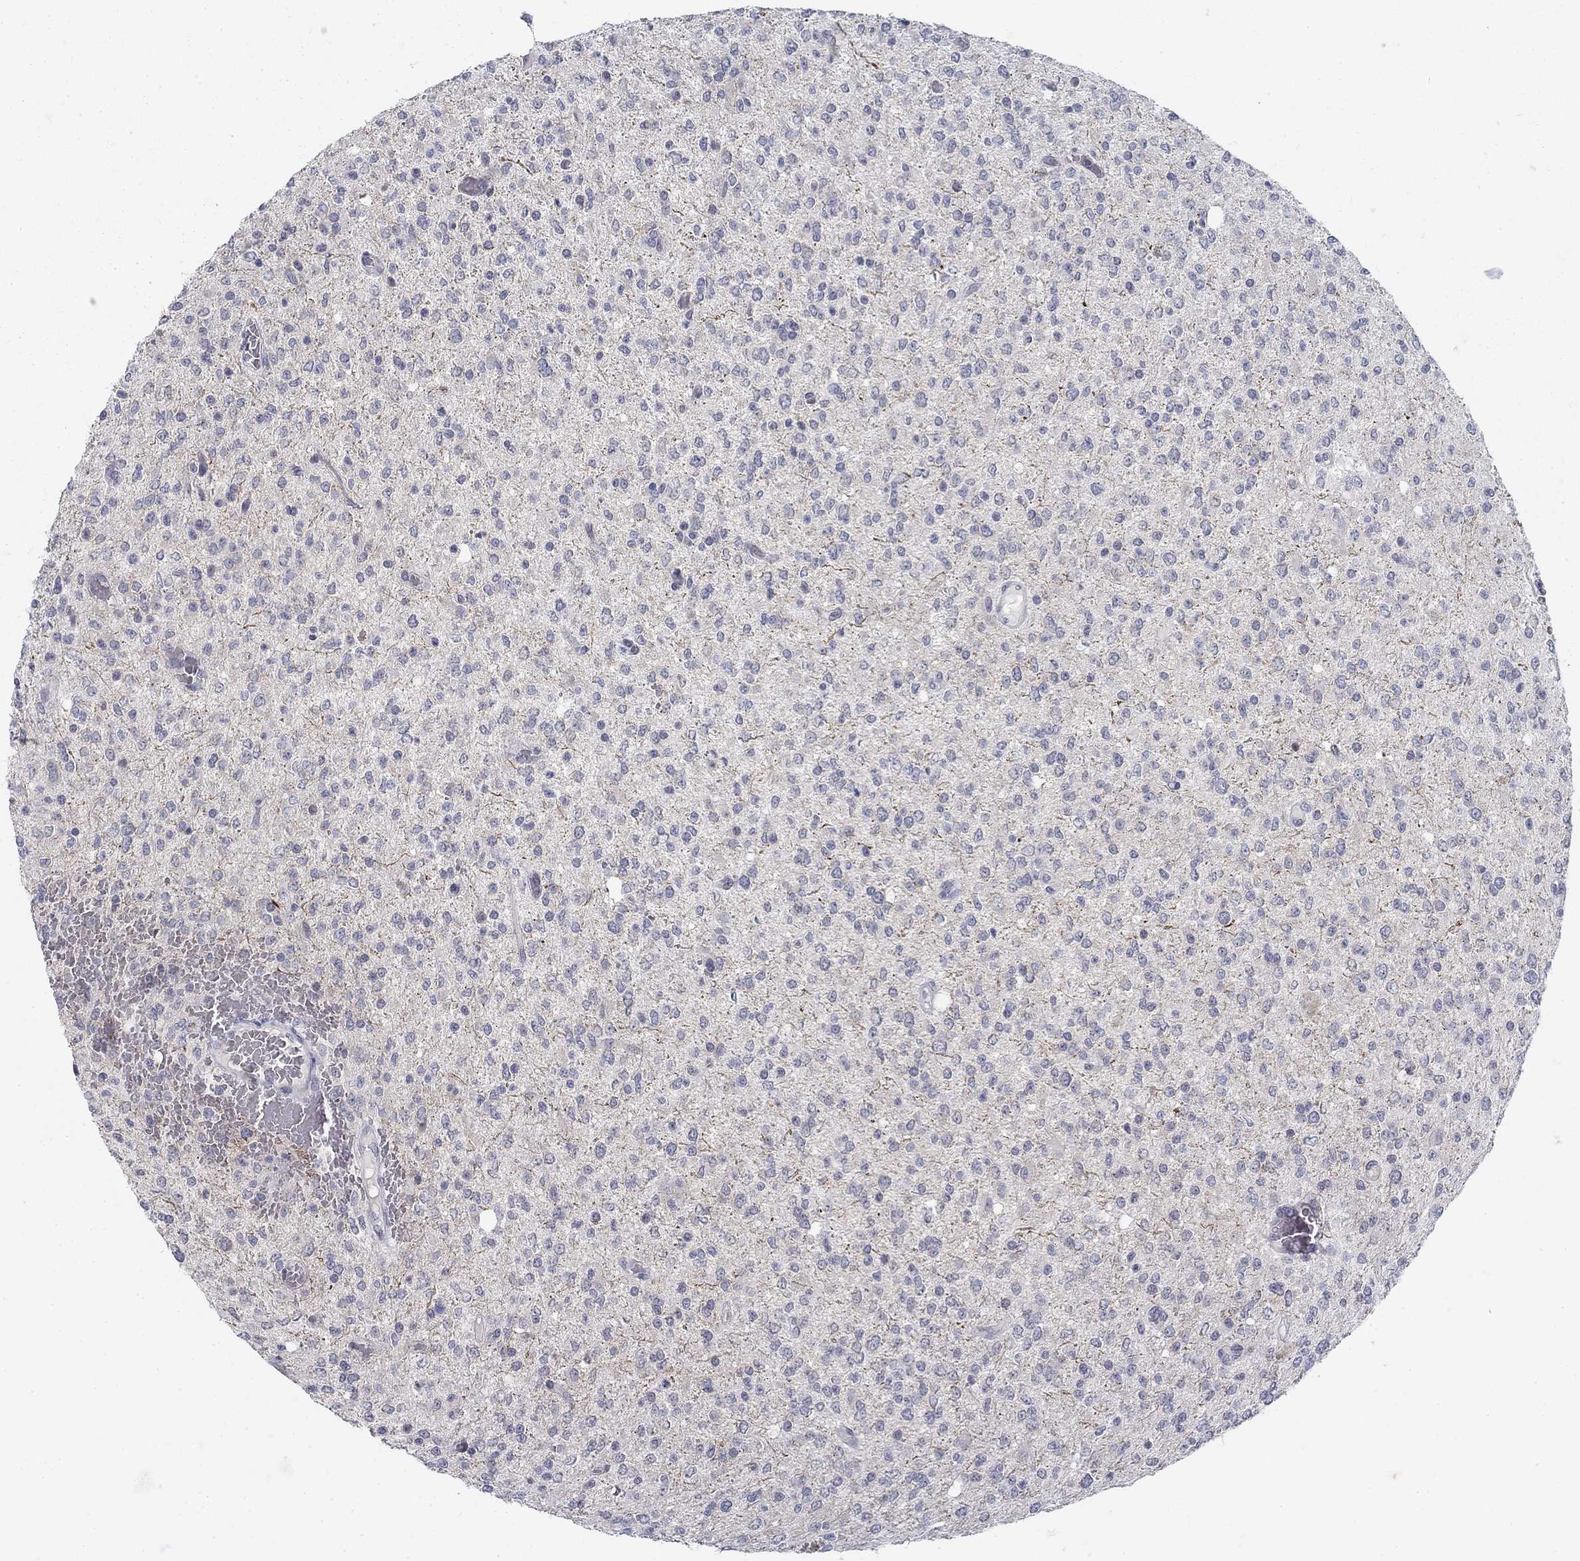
{"staining": {"intensity": "negative", "quantity": "none", "location": "none"}, "tissue": "glioma", "cell_type": "Tumor cells", "image_type": "cancer", "snomed": [{"axis": "morphology", "description": "Glioma, malignant, Low grade"}, {"axis": "topography", "description": "Brain"}], "caption": "Immunohistochemistry of human glioma exhibits no expression in tumor cells.", "gene": "ATP1A3", "patient": {"sex": "male", "age": 67}}